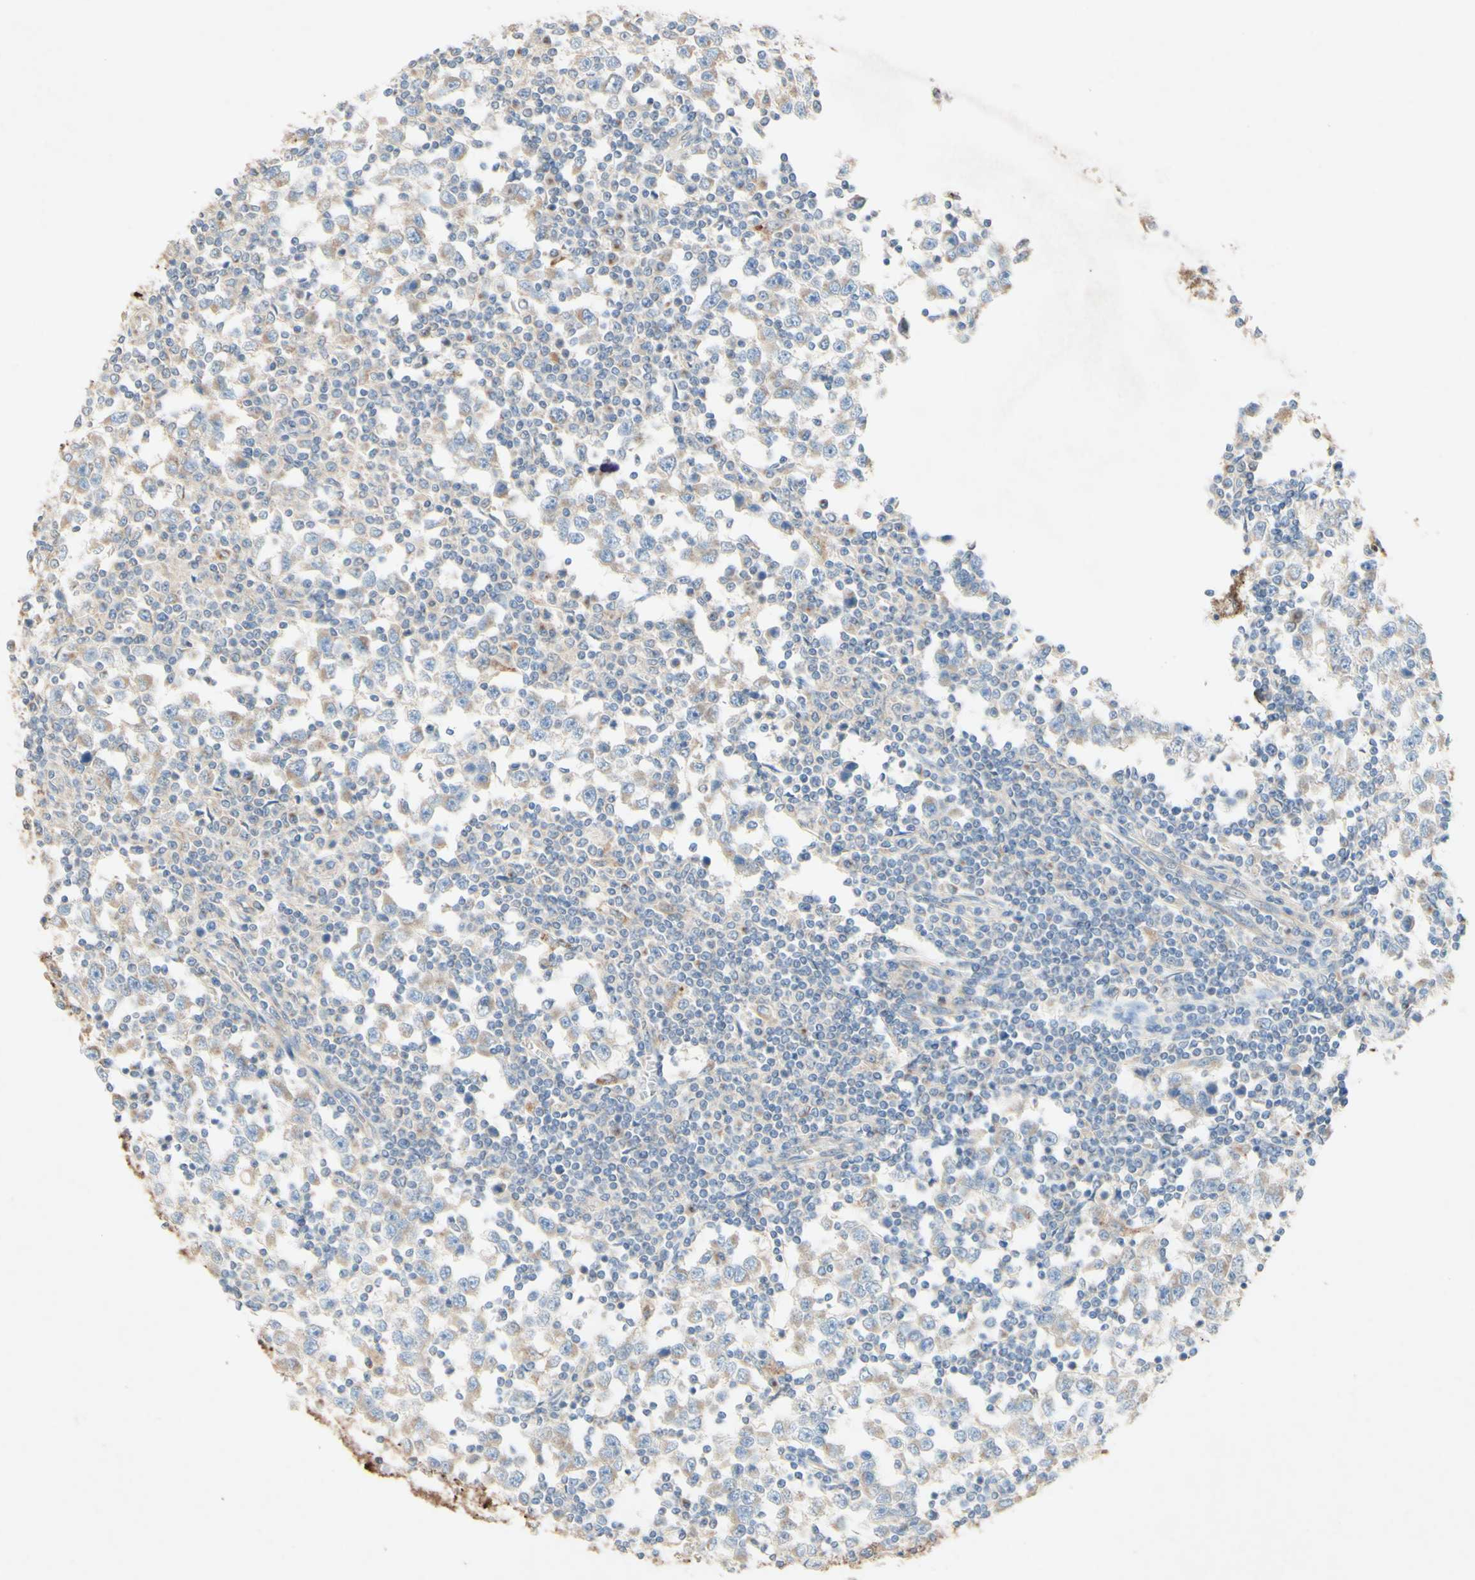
{"staining": {"intensity": "weak", "quantity": "25%-75%", "location": "cytoplasmic/membranous"}, "tissue": "testis cancer", "cell_type": "Tumor cells", "image_type": "cancer", "snomed": [{"axis": "morphology", "description": "Seminoma, NOS"}, {"axis": "topography", "description": "Testis"}], "caption": "High-magnification brightfield microscopy of testis cancer stained with DAB (3,3'-diaminobenzidine) (brown) and counterstained with hematoxylin (blue). tumor cells exhibit weak cytoplasmic/membranous staining is seen in about25%-75% of cells.", "gene": "MTM1", "patient": {"sex": "male", "age": 65}}